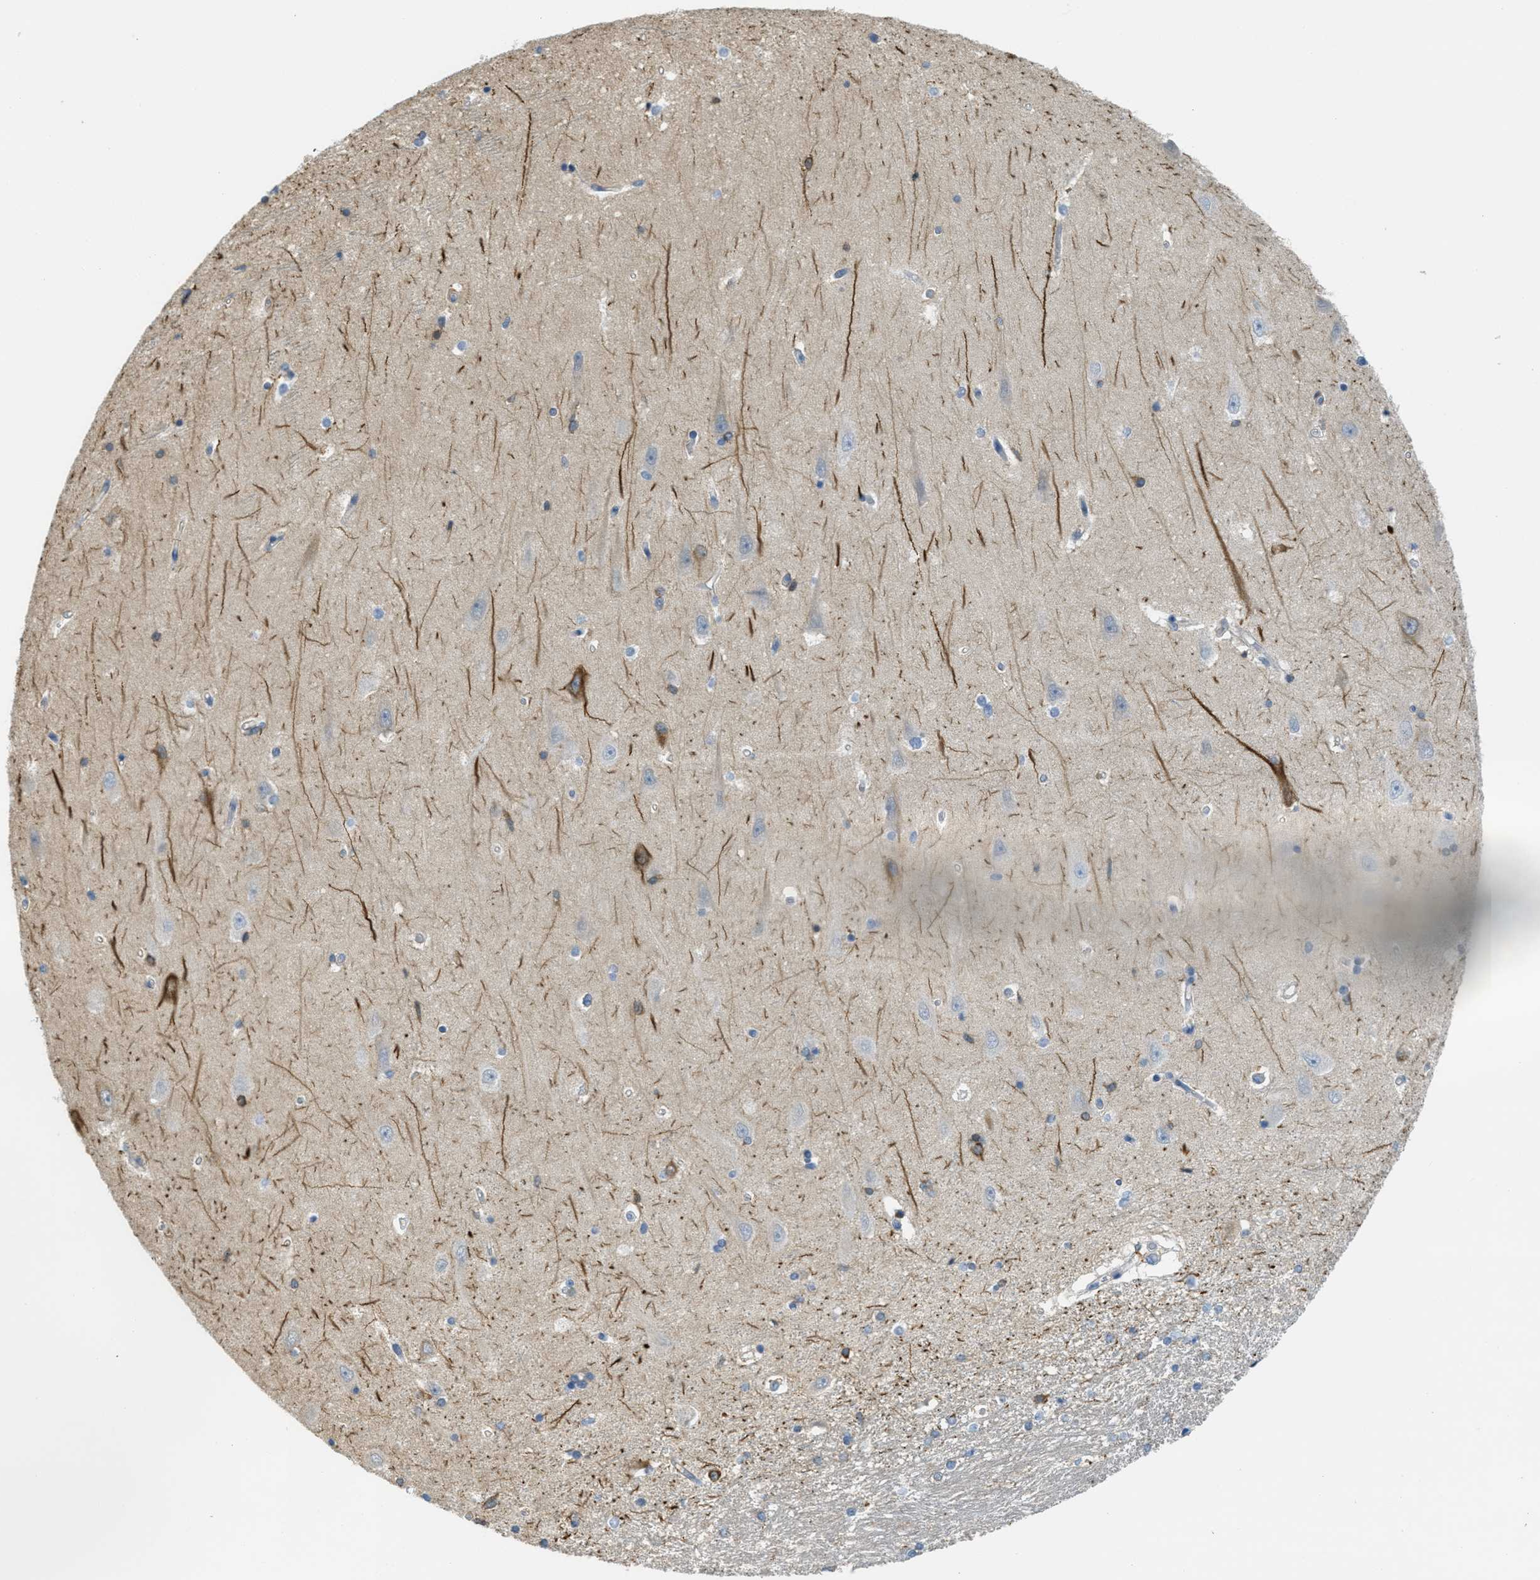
{"staining": {"intensity": "negative", "quantity": "none", "location": "none"}, "tissue": "hippocampus", "cell_type": "Glial cells", "image_type": "normal", "snomed": [{"axis": "morphology", "description": "Normal tissue, NOS"}, {"axis": "topography", "description": "Hippocampus"}], "caption": "Glial cells show no significant protein positivity in normal hippocampus. The staining was performed using DAB to visualize the protein expression in brown, while the nuclei were stained in blue with hematoxylin (Magnification: 20x).", "gene": "GRIK2", "patient": {"sex": "male", "age": 45}}